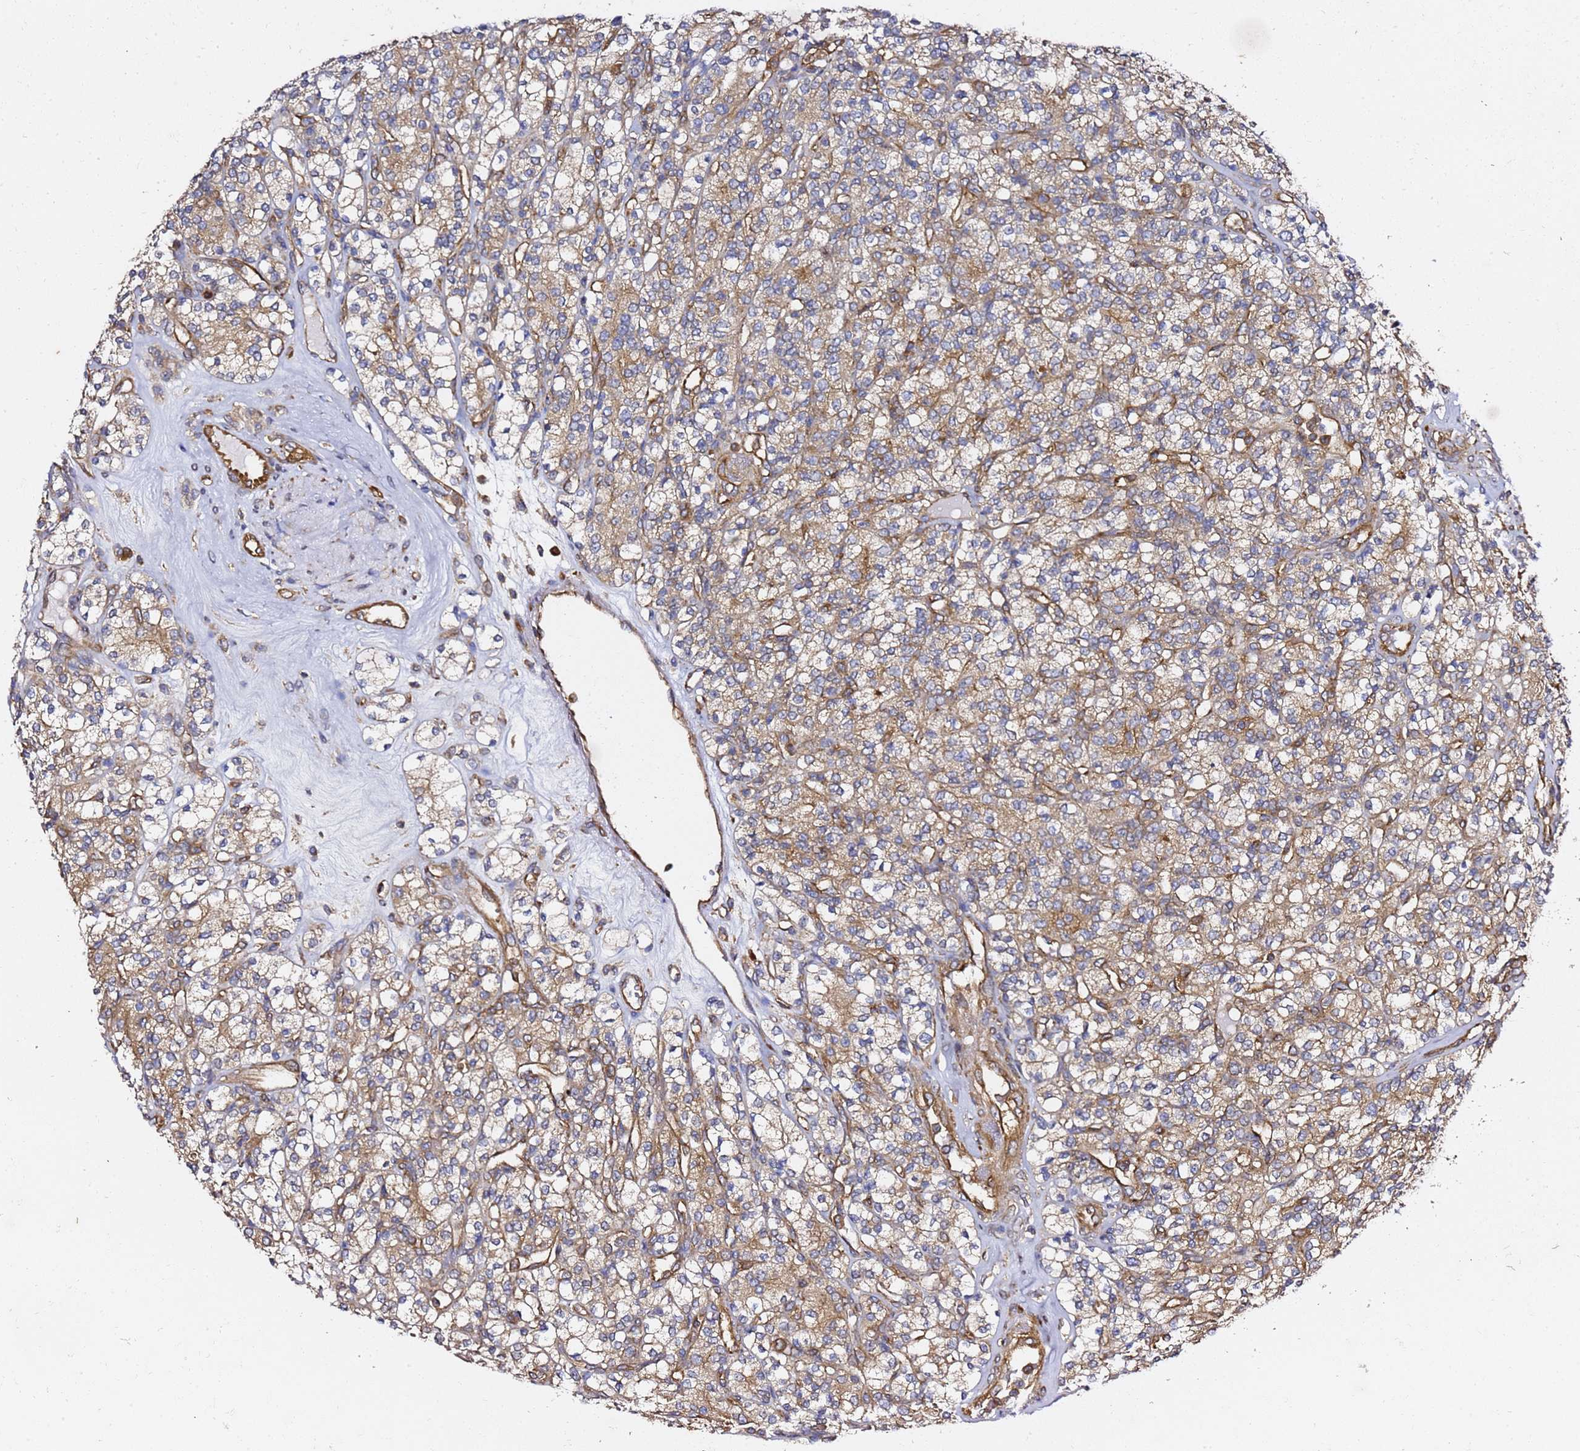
{"staining": {"intensity": "moderate", "quantity": "25%-75%", "location": "cytoplasmic/membranous"}, "tissue": "renal cancer", "cell_type": "Tumor cells", "image_type": "cancer", "snomed": [{"axis": "morphology", "description": "Adenocarcinoma, NOS"}, {"axis": "topography", "description": "Kidney"}], "caption": "The micrograph displays a brown stain indicating the presence of a protein in the cytoplasmic/membranous of tumor cells in renal adenocarcinoma. The protein is stained brown, and the nuclei are stained in blue (DAB IHC with brightfield microscopy, high magnification).", "gene": "TPST1", "patient": {"sex": "male", "age": 77}}